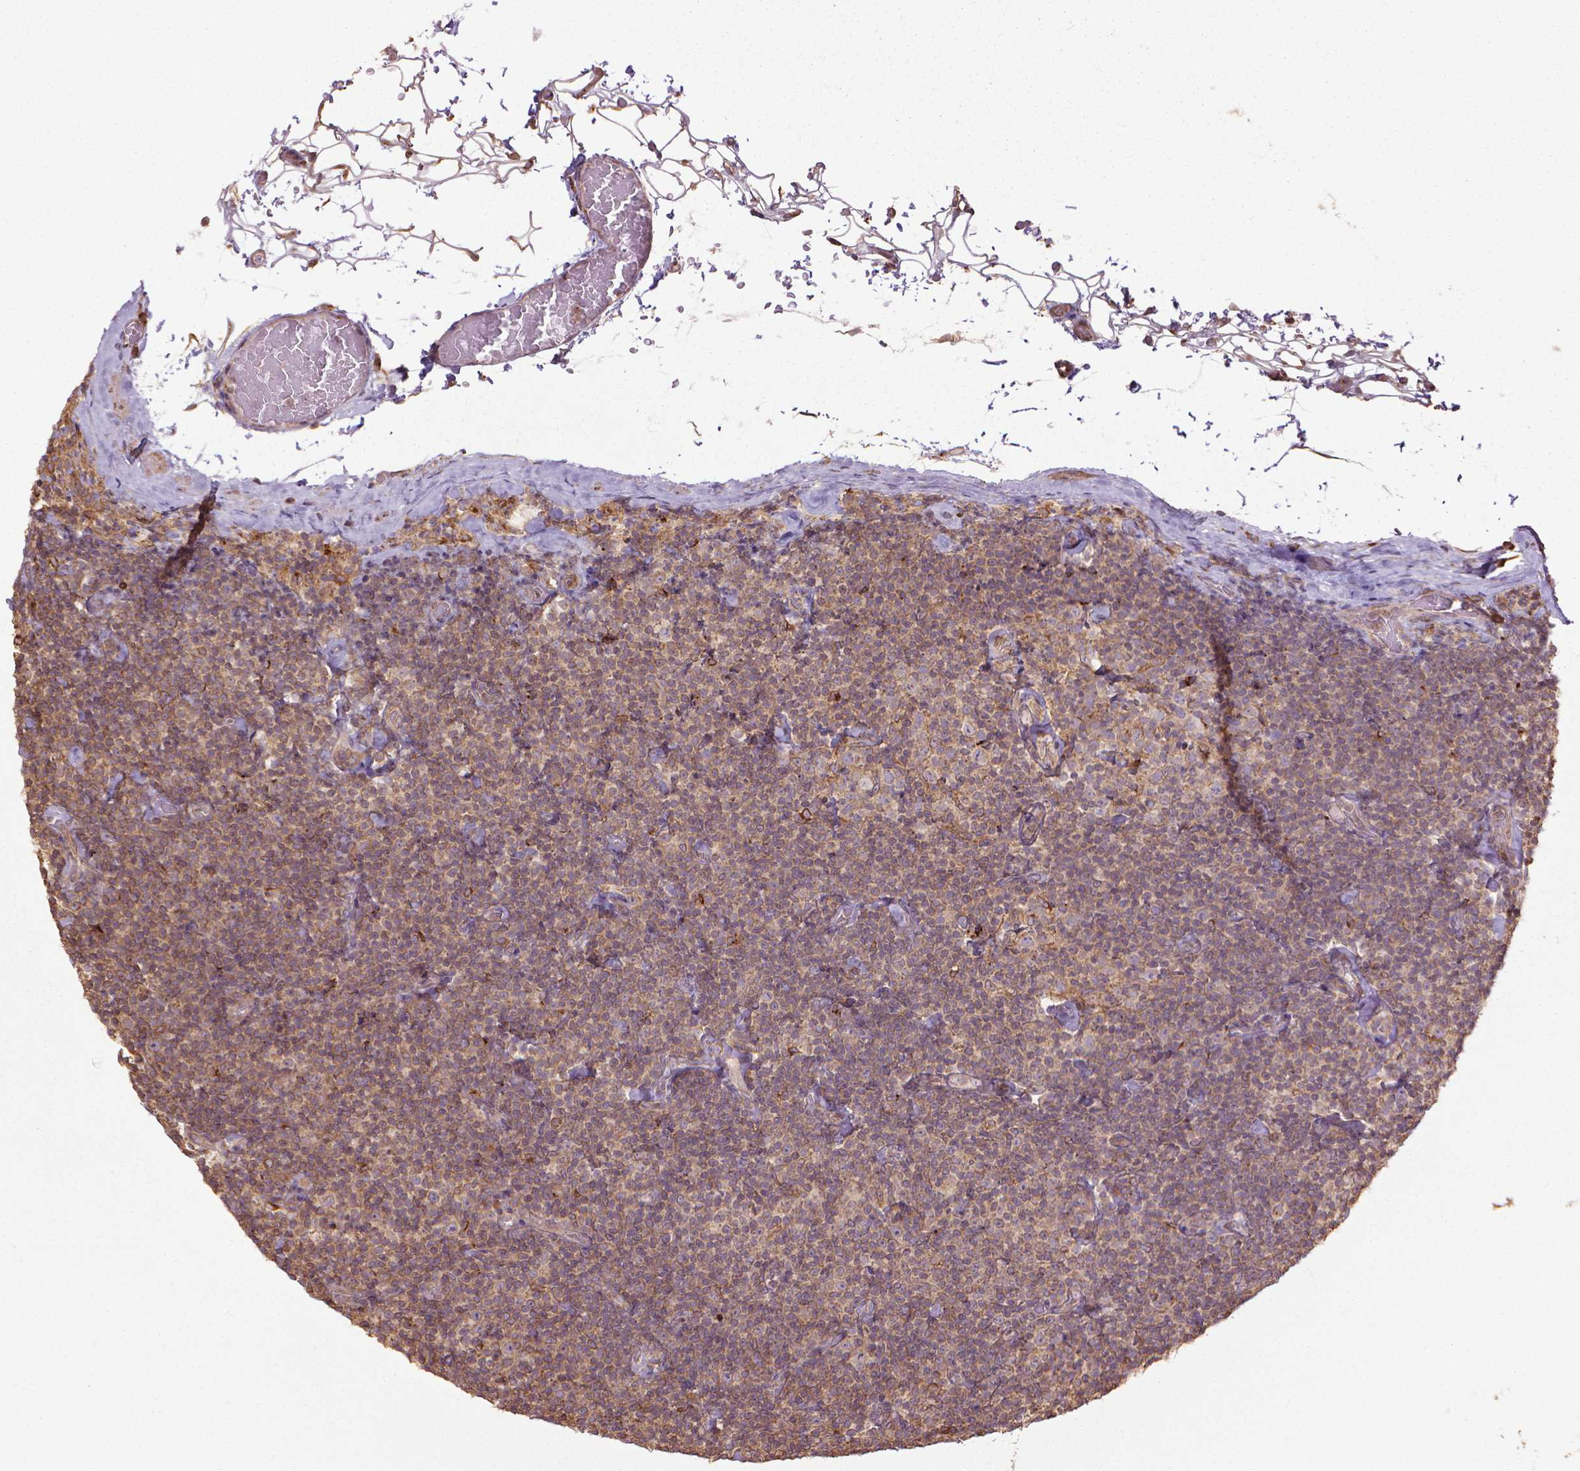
{"staining": {"intensity": "weak", "quantity": "25%-75%", "location": "cytoplasmic/membranous"}, "tissue": "lymphoma", "cell_type": "Tumor cells", "image_type": "cancer", "snomed": [{"axis": "morphology", "description": "Malignant lymphoma, non-Hodgkin's type, Low grade"}, {"axis": "topography", "description": "Lymph node"}], "caption": "Protein expression analysis of low-grade malignant lymphoma, non-Hodgkin's type exhibits weak cytoplasmic/membranous expression in about 25%-75% of tumor cells.", "gene": "GAS1", "patient": {"sex": "male", "age": 81}}